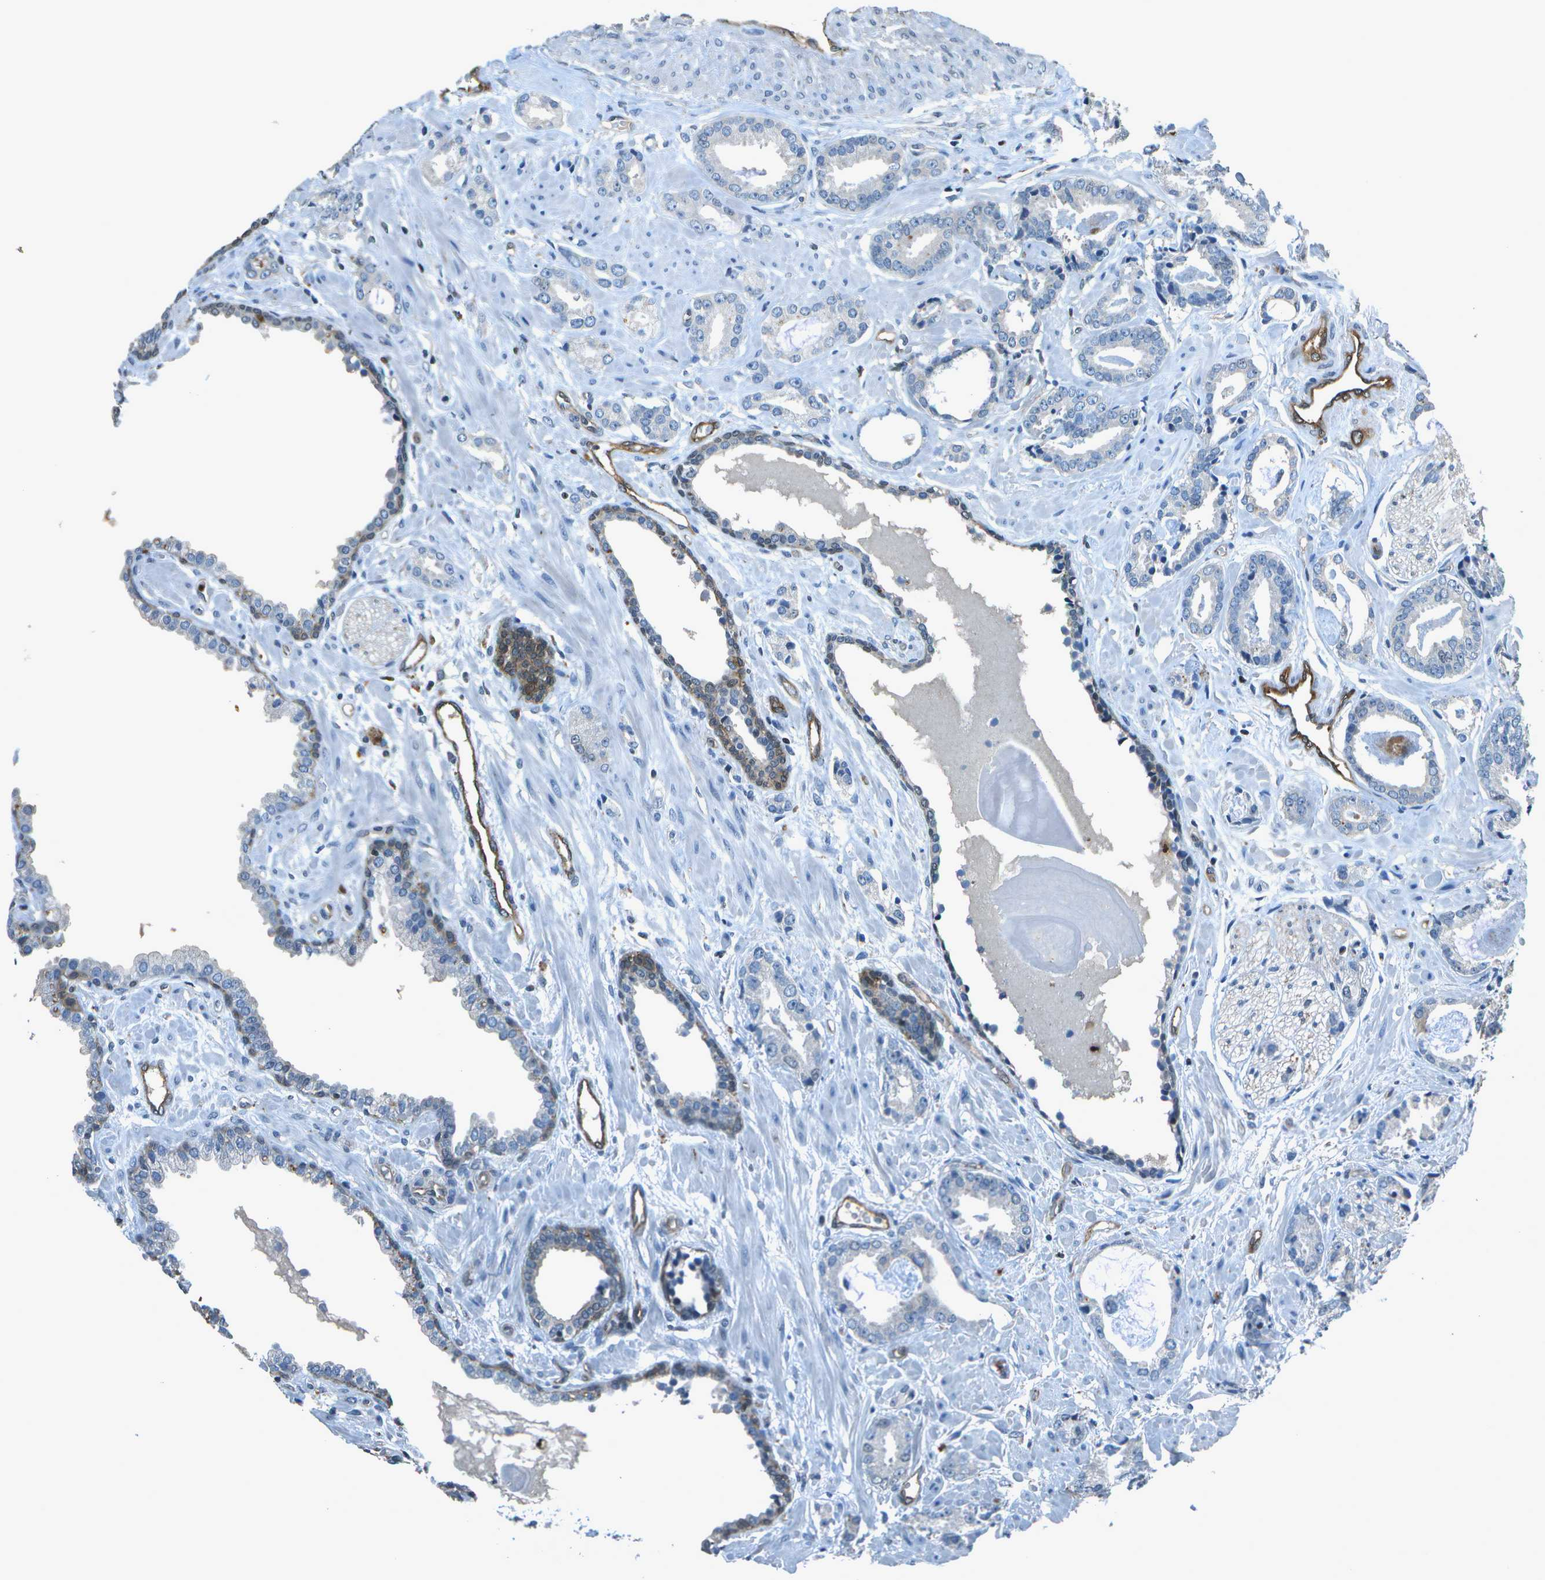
{"staining": {"intensity": "negative", "quantity": "none", "location": "none"}, "tissue": "prostate cancer", "cell_type": "Tumor cells", "image_type": "cancer", "snomed": [{"axis": "morphology", "description": "Adenocarcinoma, Low grade"}, {"axis": "topography", "description": "Prostate"}], "caption": "There is no significant staining in tumor cells of prostate cancer (low-grade adenocarcinoma).", "gene": "PDLIM1", "patient": {"sex": "male", "age": 53}}